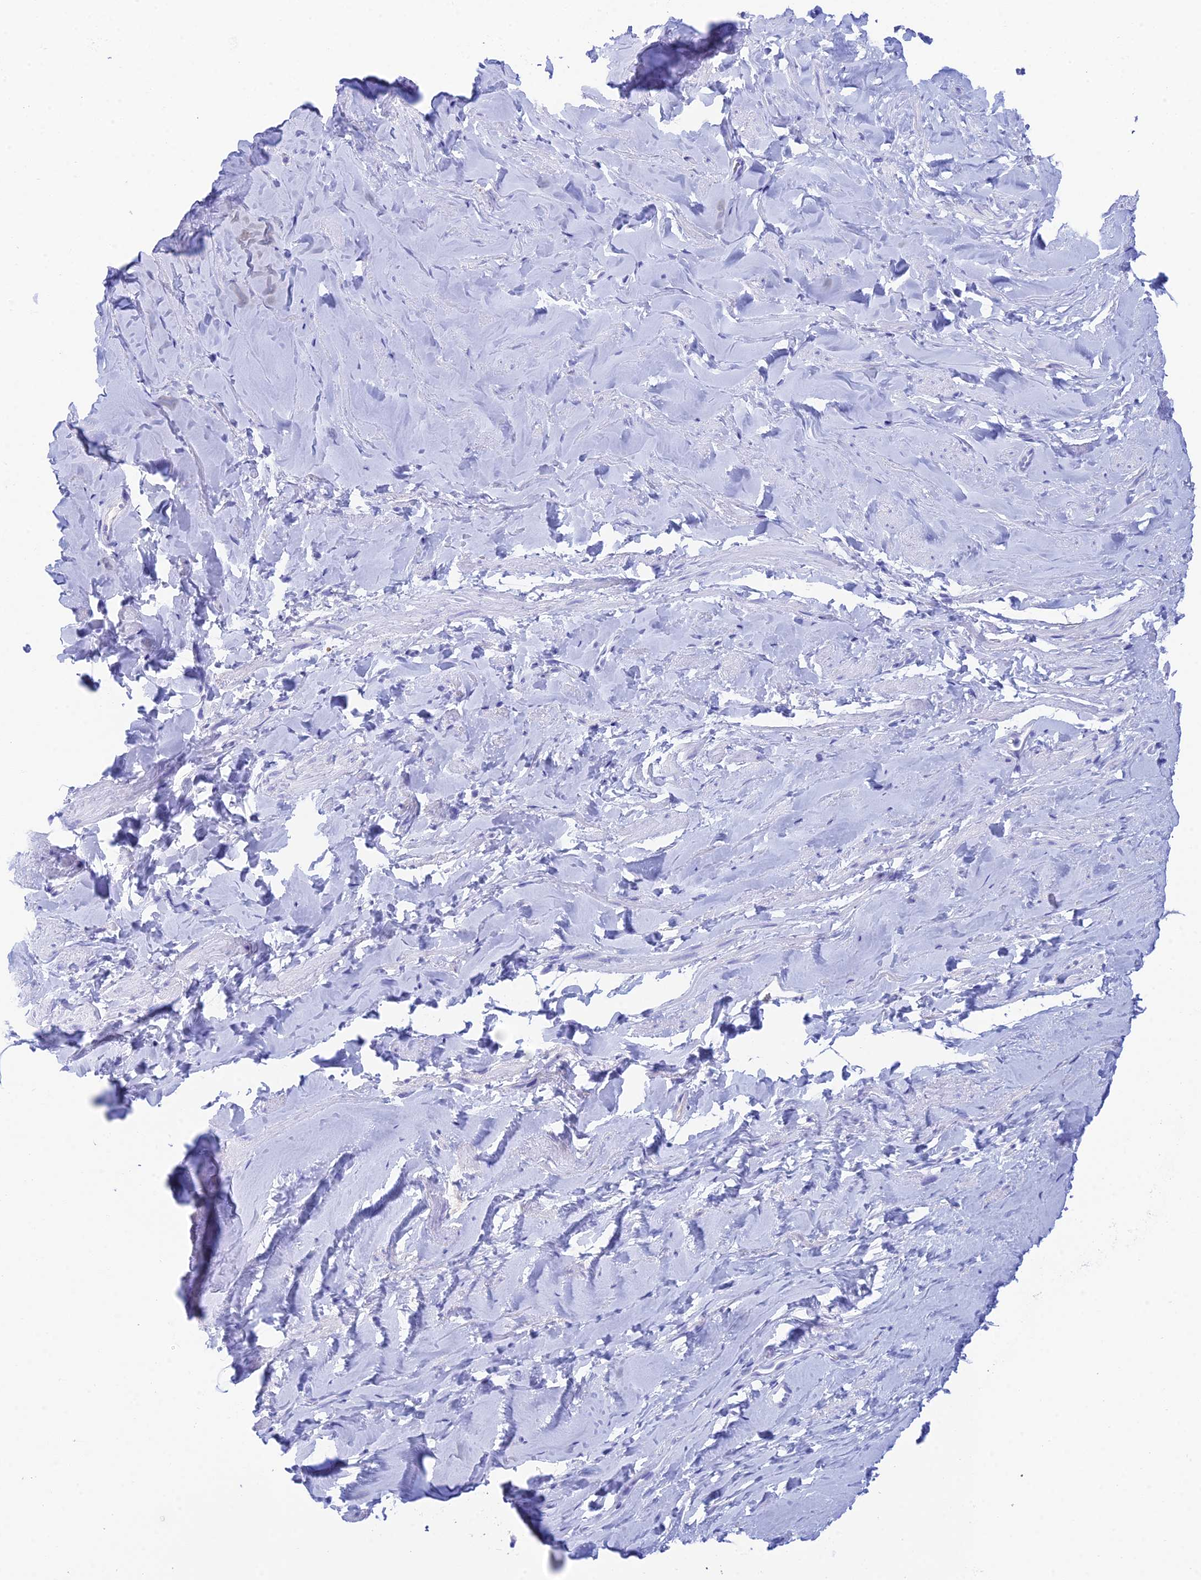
{"staining": {"intensity": "negative", "quantity": "none", "location": "none"}, "tissue": "smooth muscle", "cell_type": "Smooth muscle cells", "image_type": "normal", "snomed": [{"axis": "morphology", "description": "Normal tissue, NOS"}, {"axis": "topography", "description": "Smooth muscle"}, {"axis": "topography", "description": "Peripheral nerve tissue"}], "caption": "Immunohistochemistry micrograph of unremarkable smooth muscle: human smooth muscle stained with DAB (3,3'-diaminobenzidine) exhibits no significant protein positivity in smooth muscle cells.", "gene": "REG1A", "patient": {"sex": "male", "age": 69}}